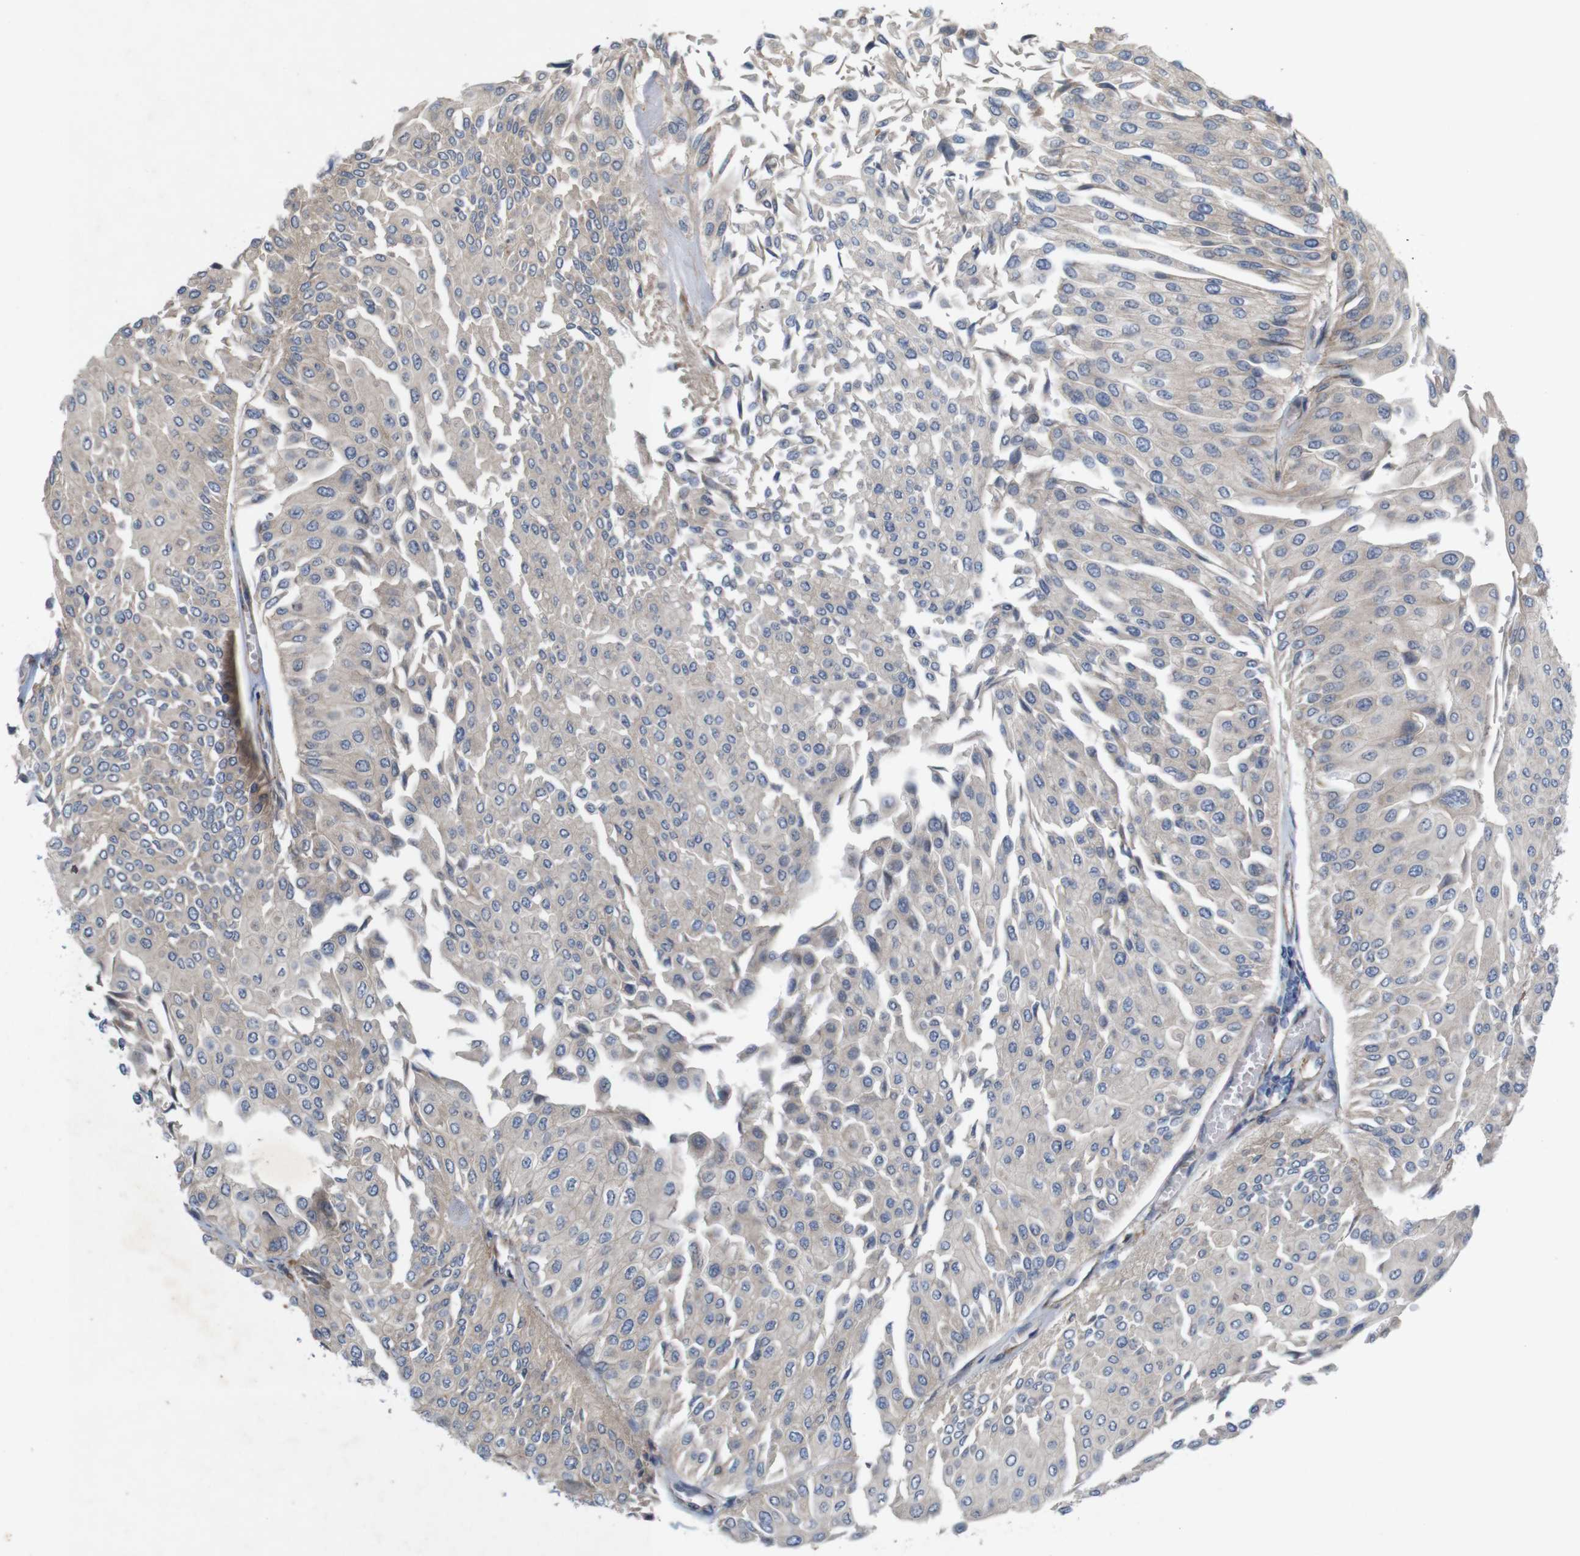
{"staining": {"intensity": "weak", "quantity": "<25%", "location": "cytoplasmic/membranous"}, "tissue": "urothelial cancer", "cell_type": "Tumor cells", "image_type": "cancer", "snomed": [{"axis": "morphology", "description": "Urothelial carcinoma, Low grade"}, {"axis": "topography", "description": "Urinary bladder"}], "caption": "This is an immunohistochemistry photomicrograph of human low-grade urothelial carcinoma. There is no expression in tumor cells.", "gene": "SIGLEC8", "patient": {"sex": "male", "age": 67}}